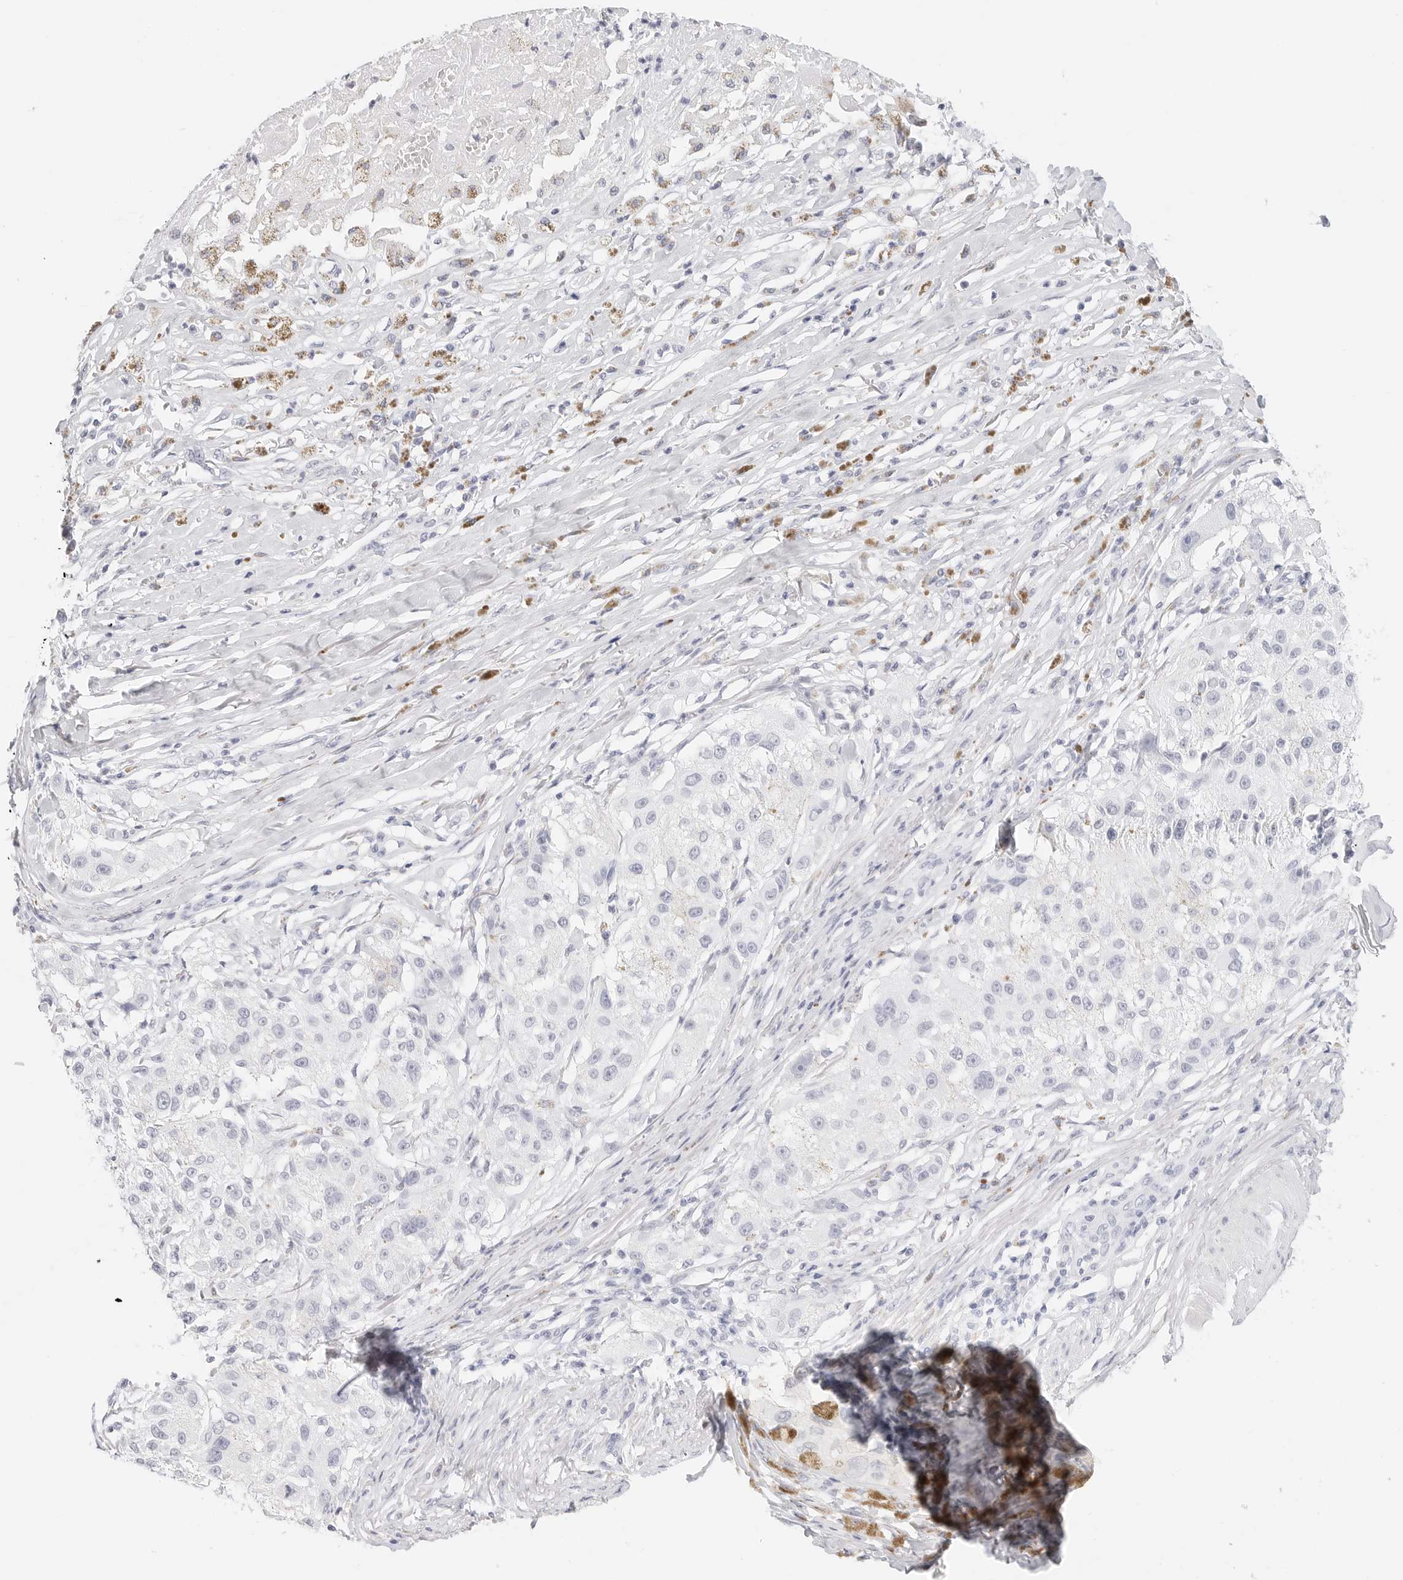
{"staining": {"intensity": "negative", "quantity": "none", "location": "none"}, "tissue": "melanoma", "cell_type": "Tumor cells", "image_type": "cancer", "snomed": [{"axis": "morphology", "description": "Necrosis, NOS"}, {"axis": "morphology", "description": "Malignant melanoma, NOS"}, {"axis": "topography", "description": "Skin"}], "caption": "Tumor cells show no significant protein expression in melanoma. Nuclei are stained in blue.", "gene": "TFF2", "patient": {"sex": "female", "age": 87}}